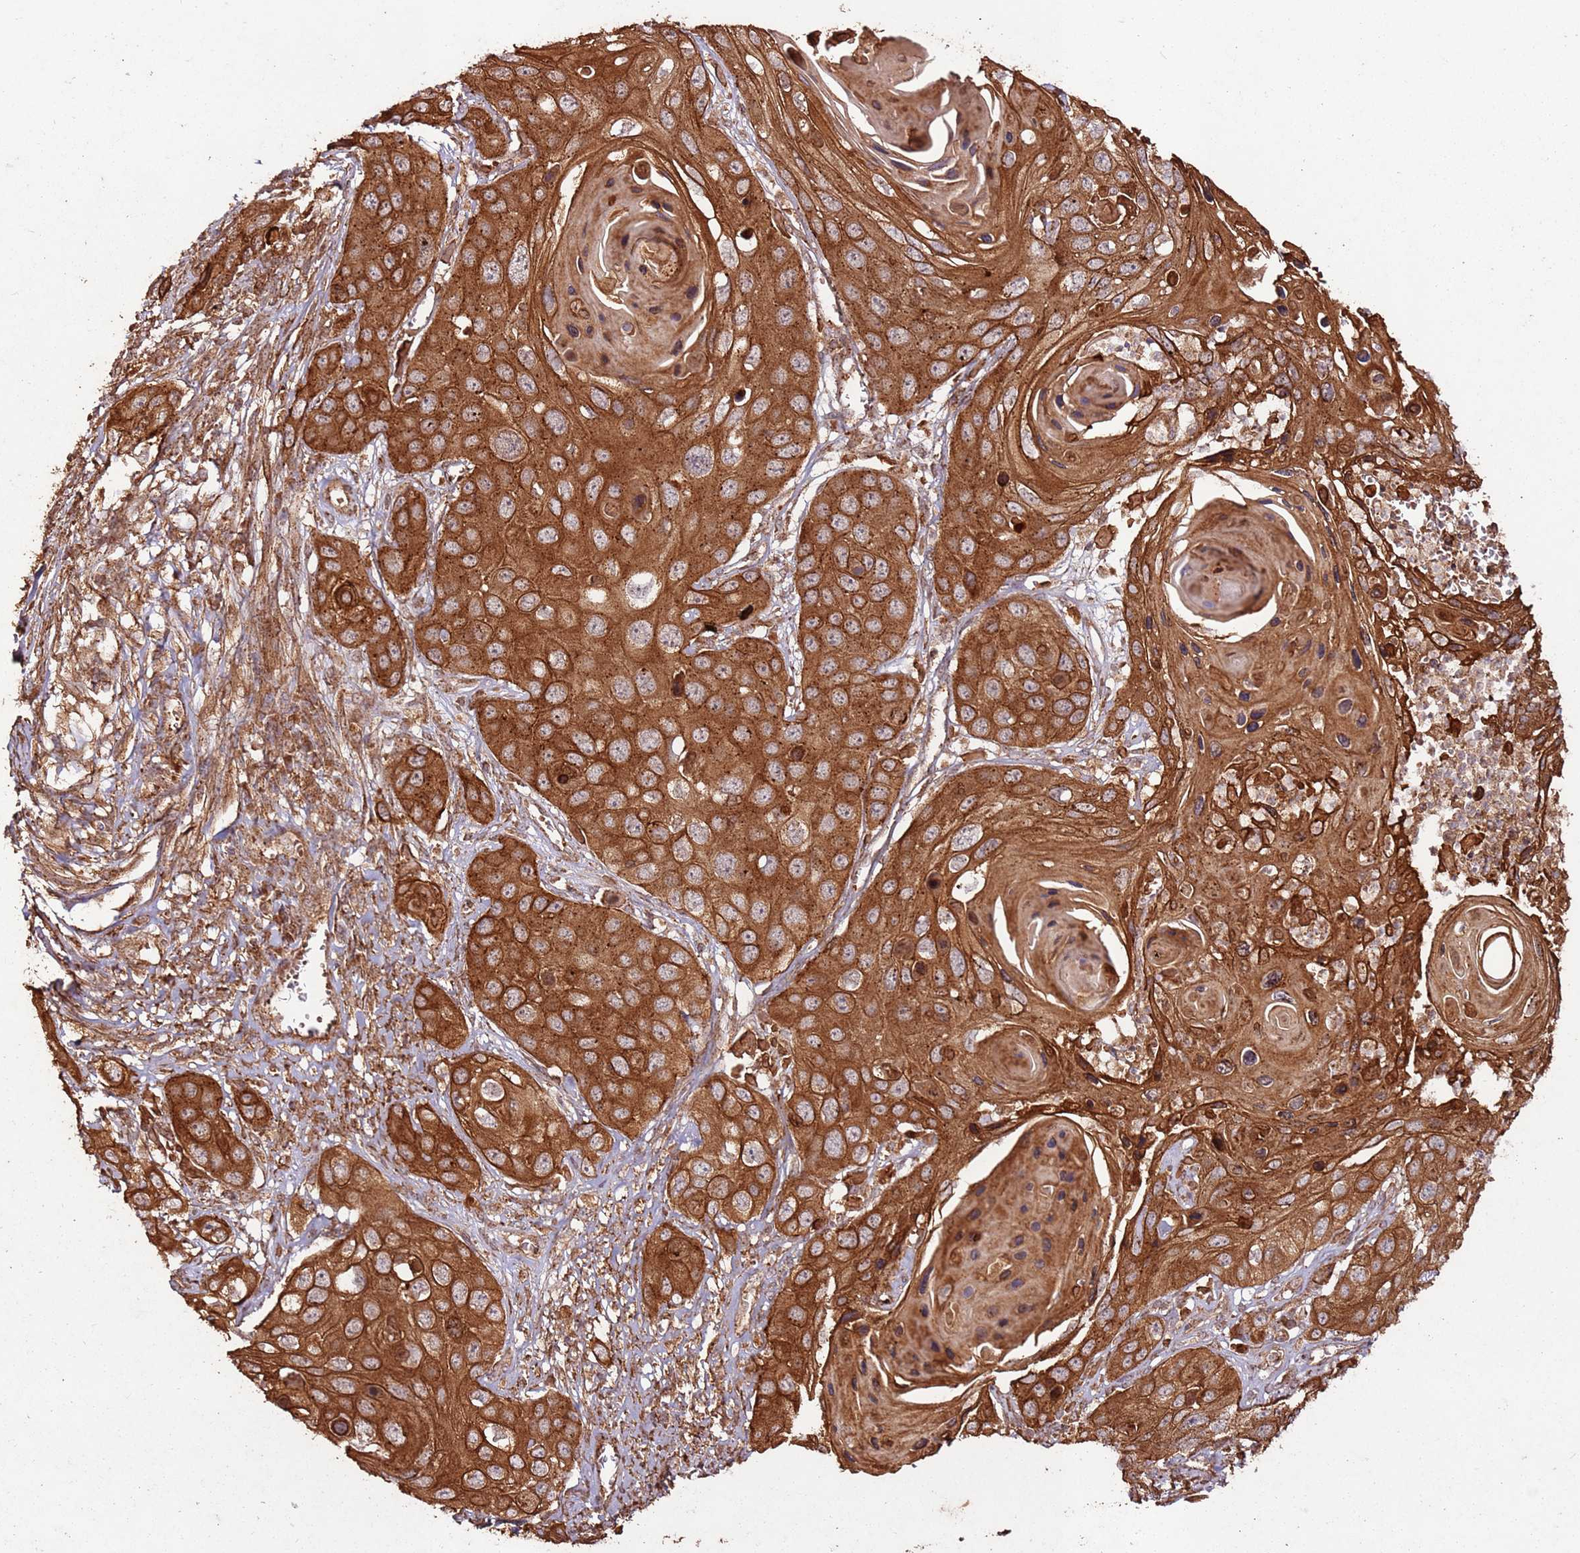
{"staining": {"intensity": "strong", "quantity": ">75%", "location": "cytoplasmic/membranous"}, "tissue": "skin cancer", "cell_type": "Tumor cells", "image_type": "cancer", "snomed": [{"axis": "morphology", "description": "Squamous cell carcinoma, NOS"}, {"axis": "topography", "description": "Skin"}], "caption": "Tumor cells reveal high levels of strong cytoplasmic/membranous expression in approximately >75% of cells in human skin cancer.", "gene": "FAM186A", "patient": {"sex": "male", "age": 55}}